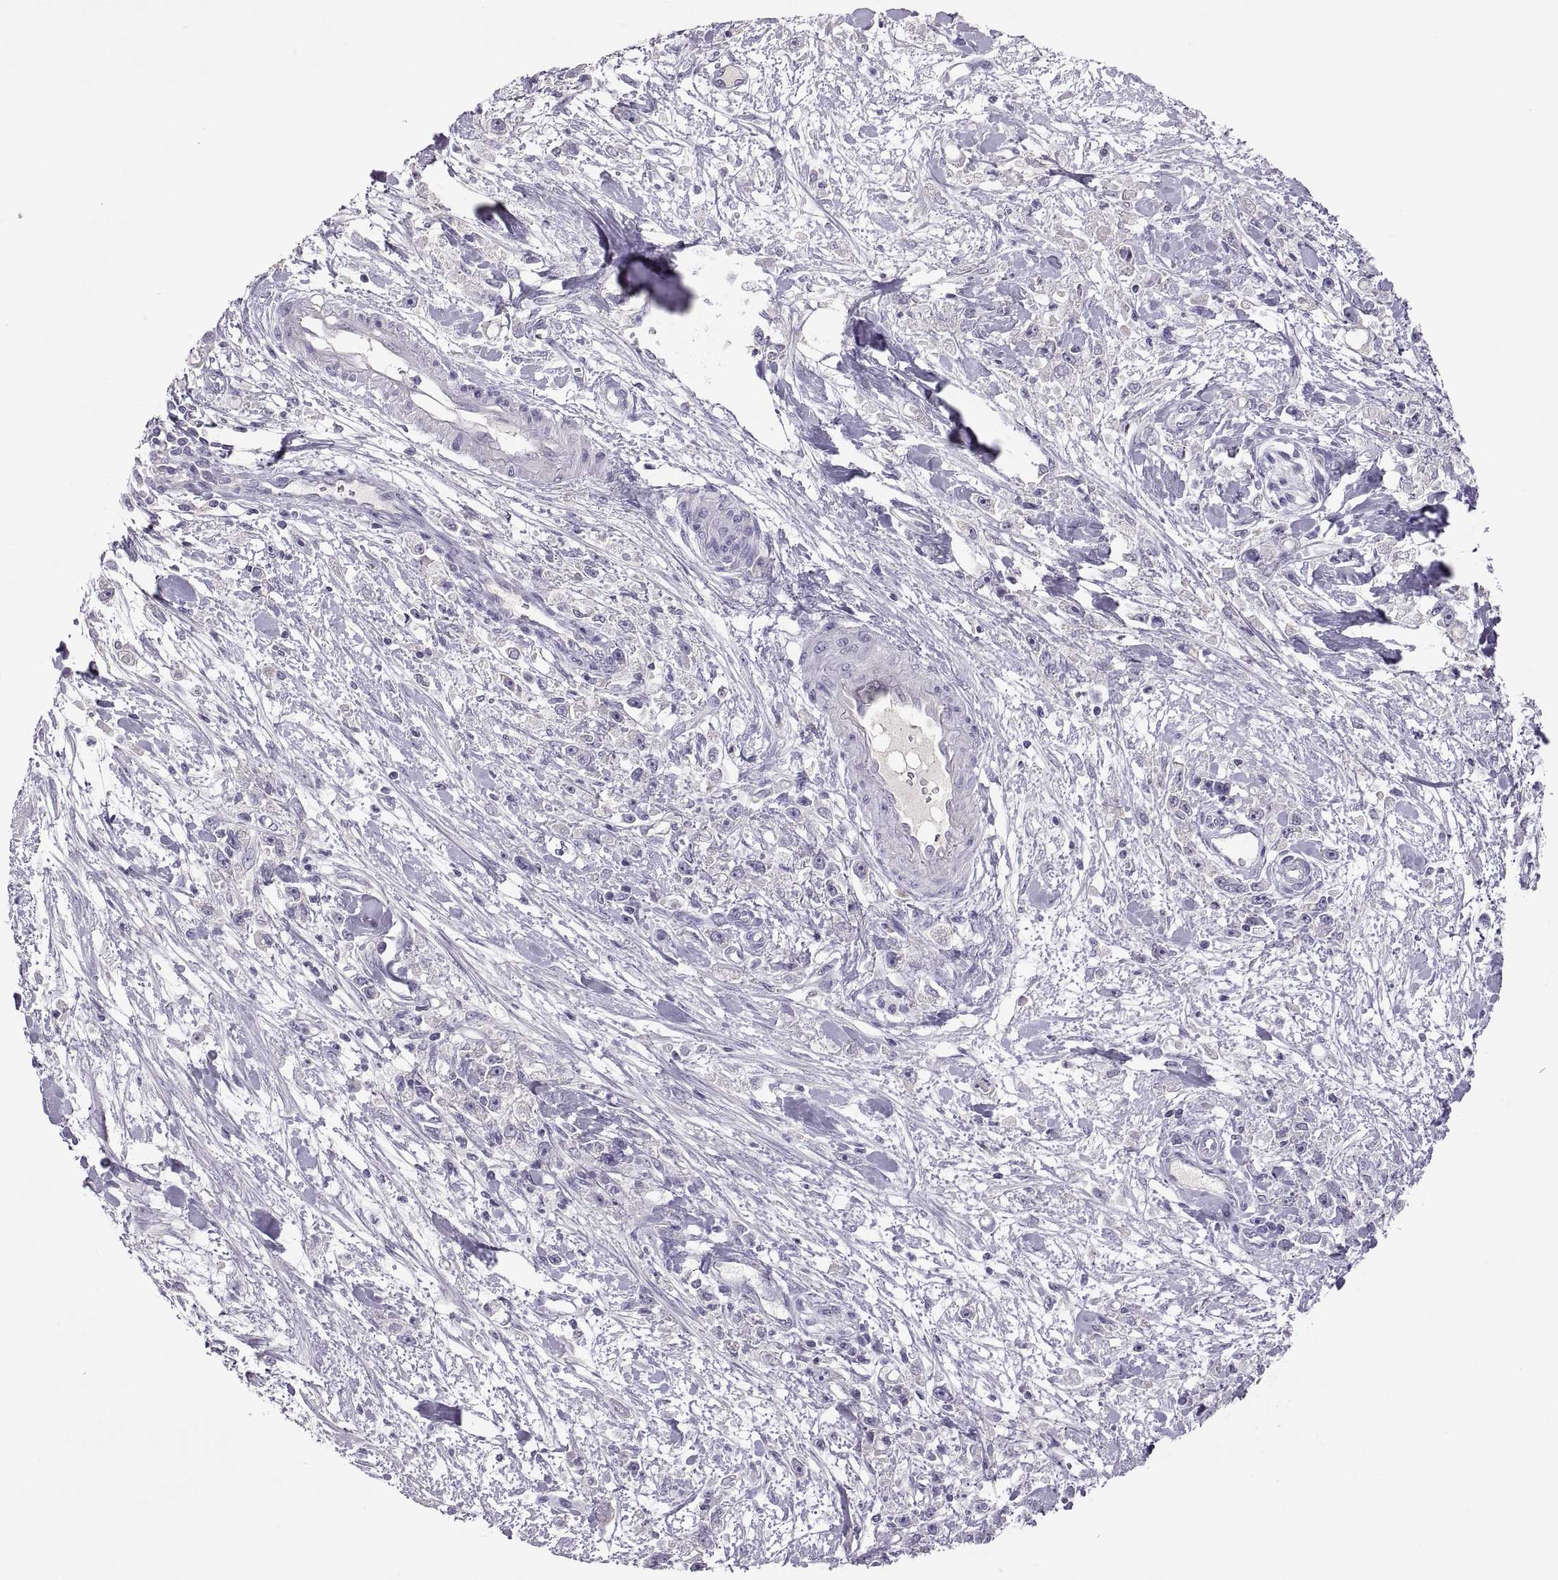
{"staining": {"intensity": "negative", "quantity": "none", "location": "none"}, "tissue": "stomach cancer", "cell_type": "Tumor cells", "image_type": "cancer", "snomed": [{"axis": "morphology", "description": "Adenocarcinoma, NOS"}, {"axis": "topography", "description": "Stomach"}], "caption": "Stomach cancer stained for a protein using IHC shows no staining tumor cells.", "gene": "TBX19", "patient": {"sex": "female", "age": 59}}